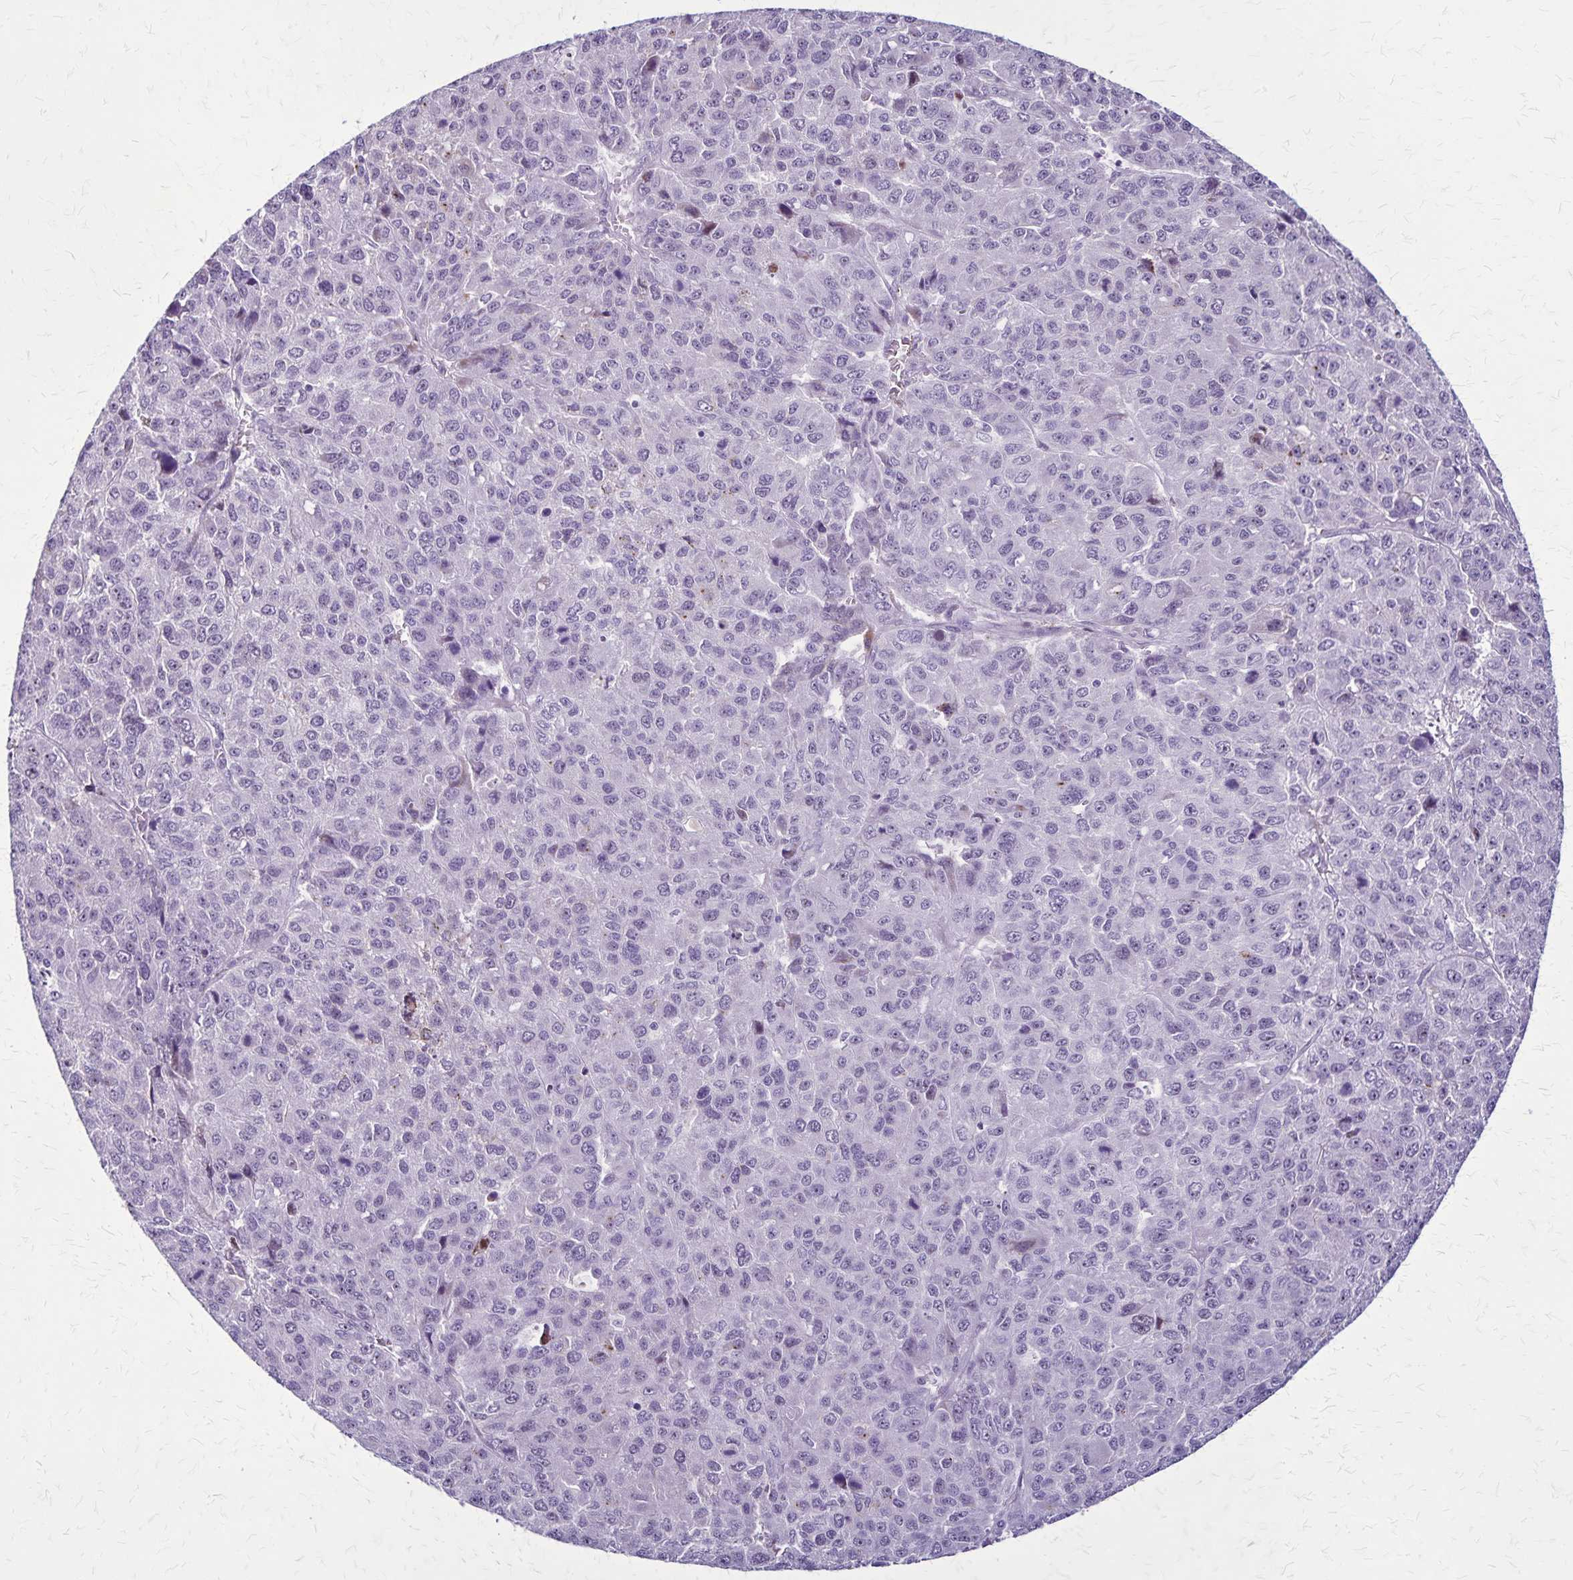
{"staining": {"intensity": "negative", "quantity": "none", "location": "none"}, "tissue": "liver cancer", "cell_type": "Tumor cells", "image_type": "cancer", "snomed": [{"axis": "morphology", "description": "Carcinoma, Hepatocellular, NOS"}, {"axis": "topography", "description": "Liver"}], "caption": "A photomicrograph of liver cancer (hepatocellular carcinoma) stained for a protein demonstrates no brown staining in tumor cells.", "gene": "OR51B5", "patient": {"sex": "male", "age": 69}}